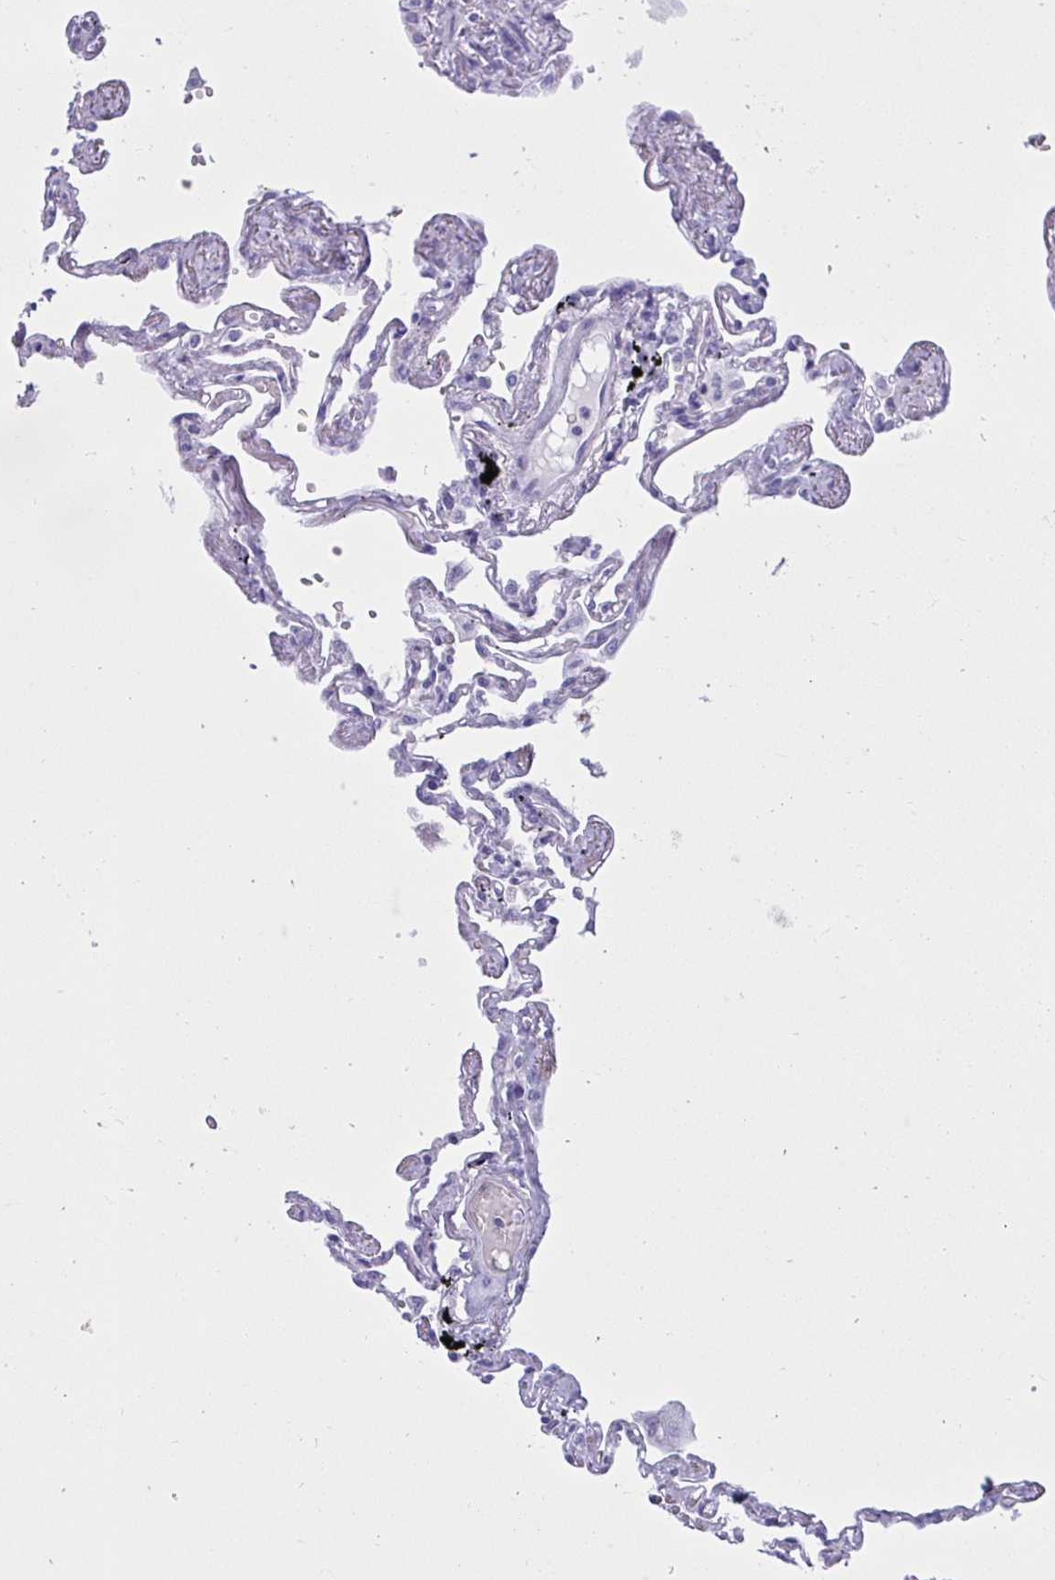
{"staining": {"intensity": "negative", "quantity": "none", "location": "none"}, "tissue": "lung", "cell_type": "Alveolar cells", "image_type": "normal", "snomed": [{"axis": "morphology", "description": "Normal tissue, NOS"}, {"axis": "topography", "description": "Lung"}], "caption": "The immunohistochemistry photomicrograph has no significant staining in alveolar cells of lung.", "gene": "SLC2A1", "patient": {"sex": "female", "age": 67}}